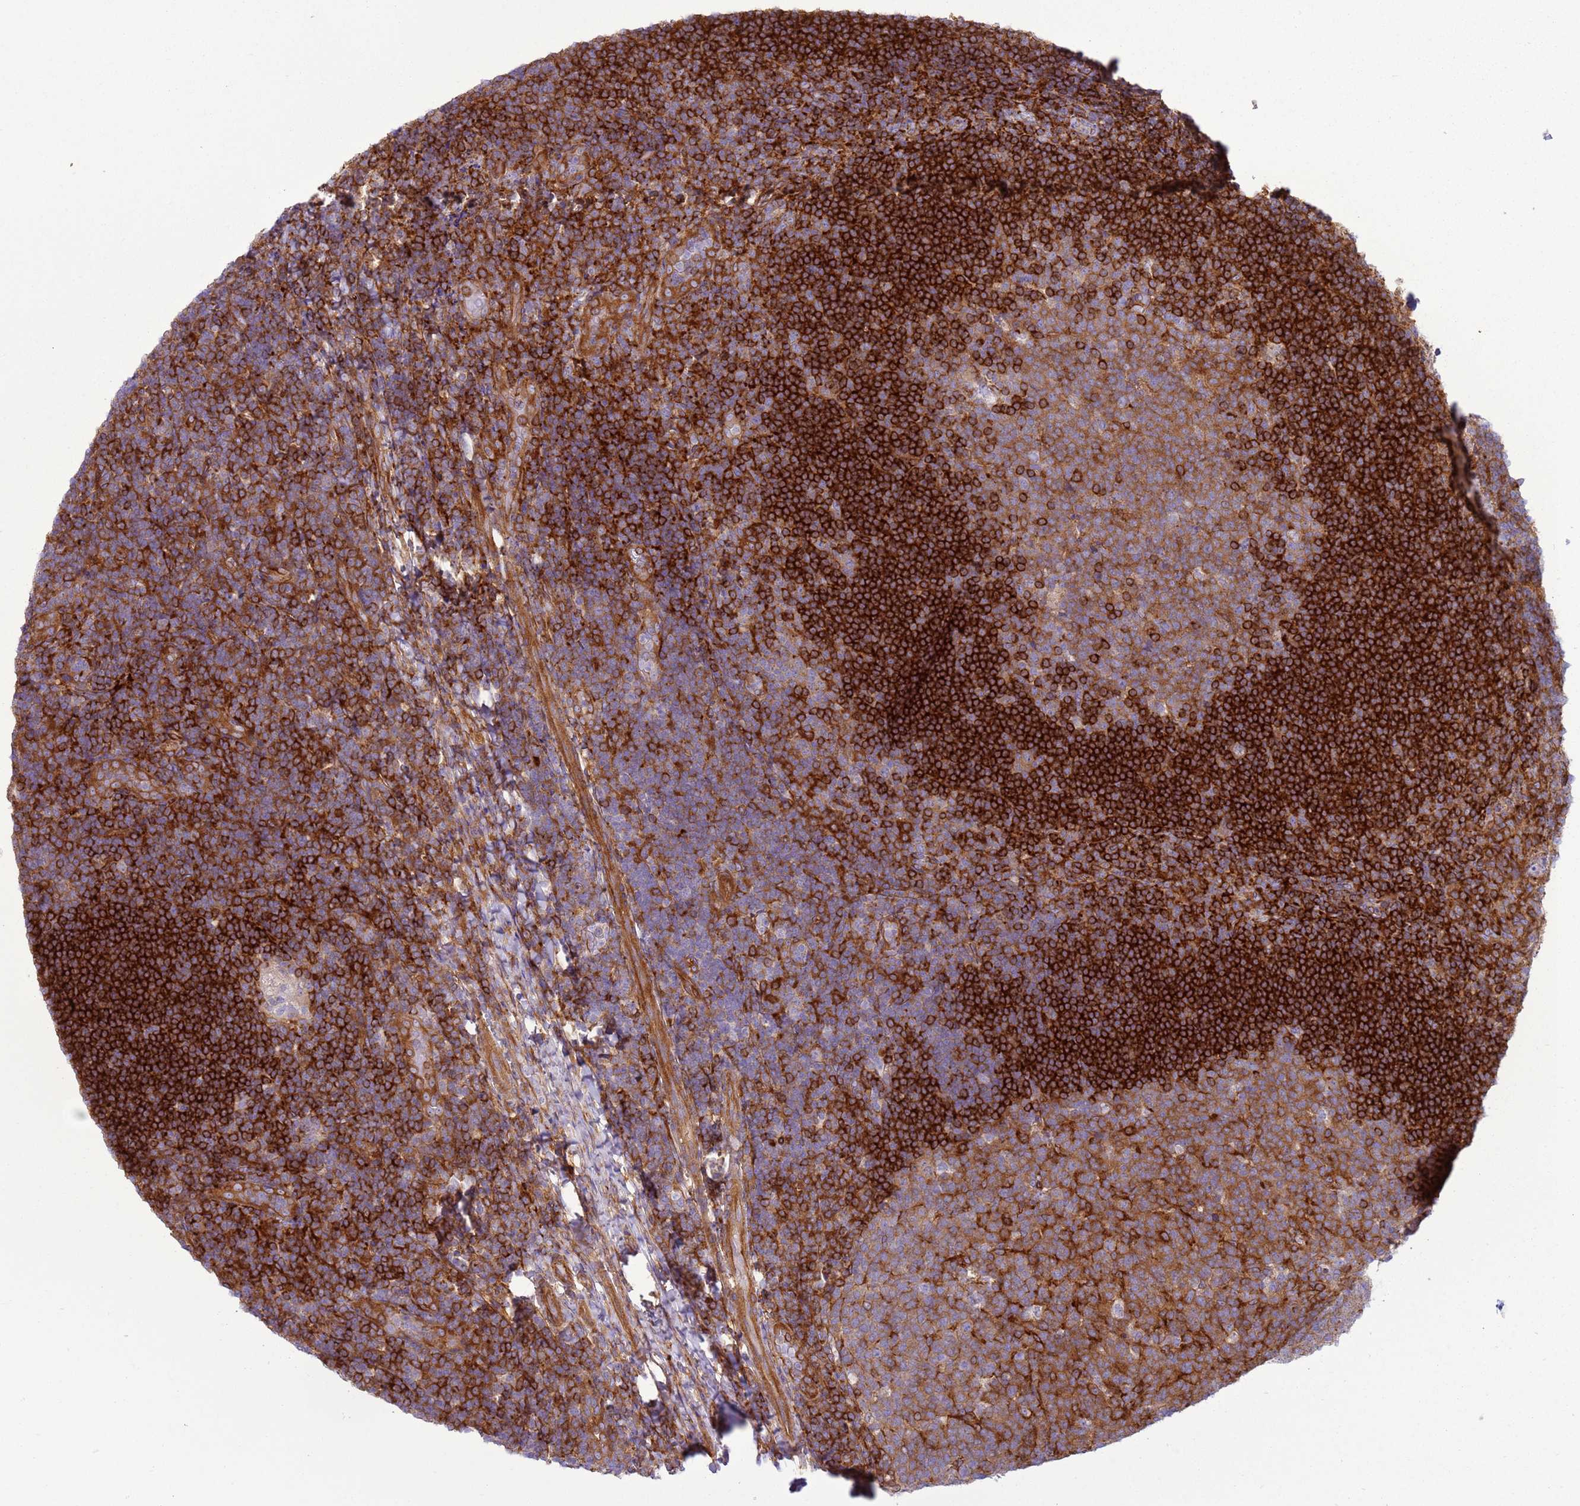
{"staining": {"intensity": "moderate", "quantity": ">75%", "location": "cytoplasmic/membranous"}, "tissue": "tonsil", "cell_type": "Germinal center cells", "image_type": "normal", "snomed": [{"axis": "morphology", "description": "Normal tissue, NOS"}, {"axis": "topography", "description": "Tonsil"}], "caption": "Normal tonsil shows moderate cytoplasmic/membranous expression in about >75% of germinal center cells, visualized by immunohistochemistry. (DAB (3,3'-diaminobenzidine) IHC with brightfield microscopy, high magnification).", "gene": "SNX21", "patient": {"sex": "female", "age": 10}}